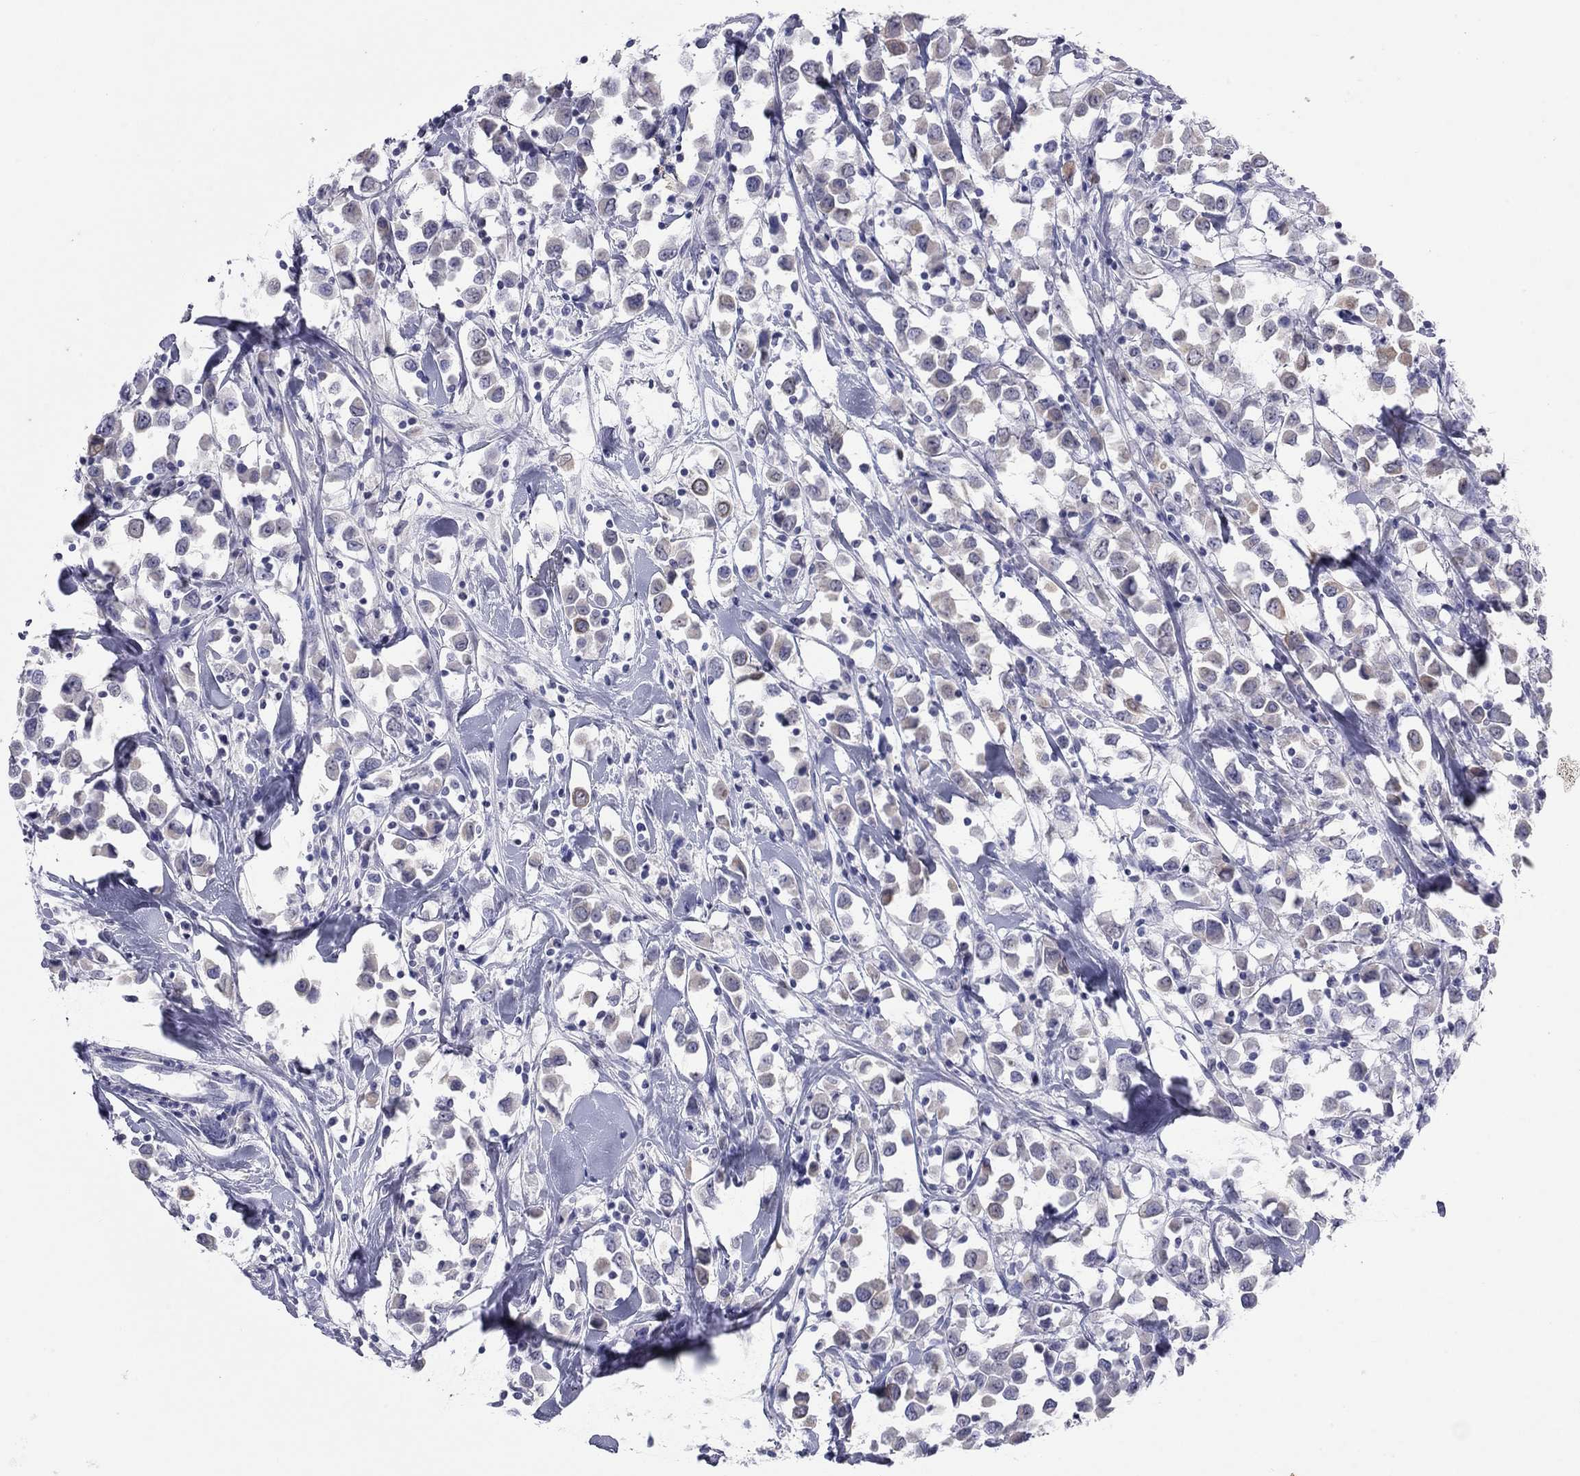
{"staining": {"intensity": "weak", "quantity": "<25%", "location": "cytoplasmic/membranous"}, "tissue": "breast cancer", "cell_type": "Tumor cells", "image_type": "cancer", "snomed": [{"axis": "morphology", "description": "Duct carcinoma"}, {"axis": "topography", "description": "Breast"}], "caption": "The histopathology image exhibits no staining of tumor cells in infiltrating ductal carcinoma (breast).", "gene": "KRT75", "patient": {"sex": "female", "age": 61}}